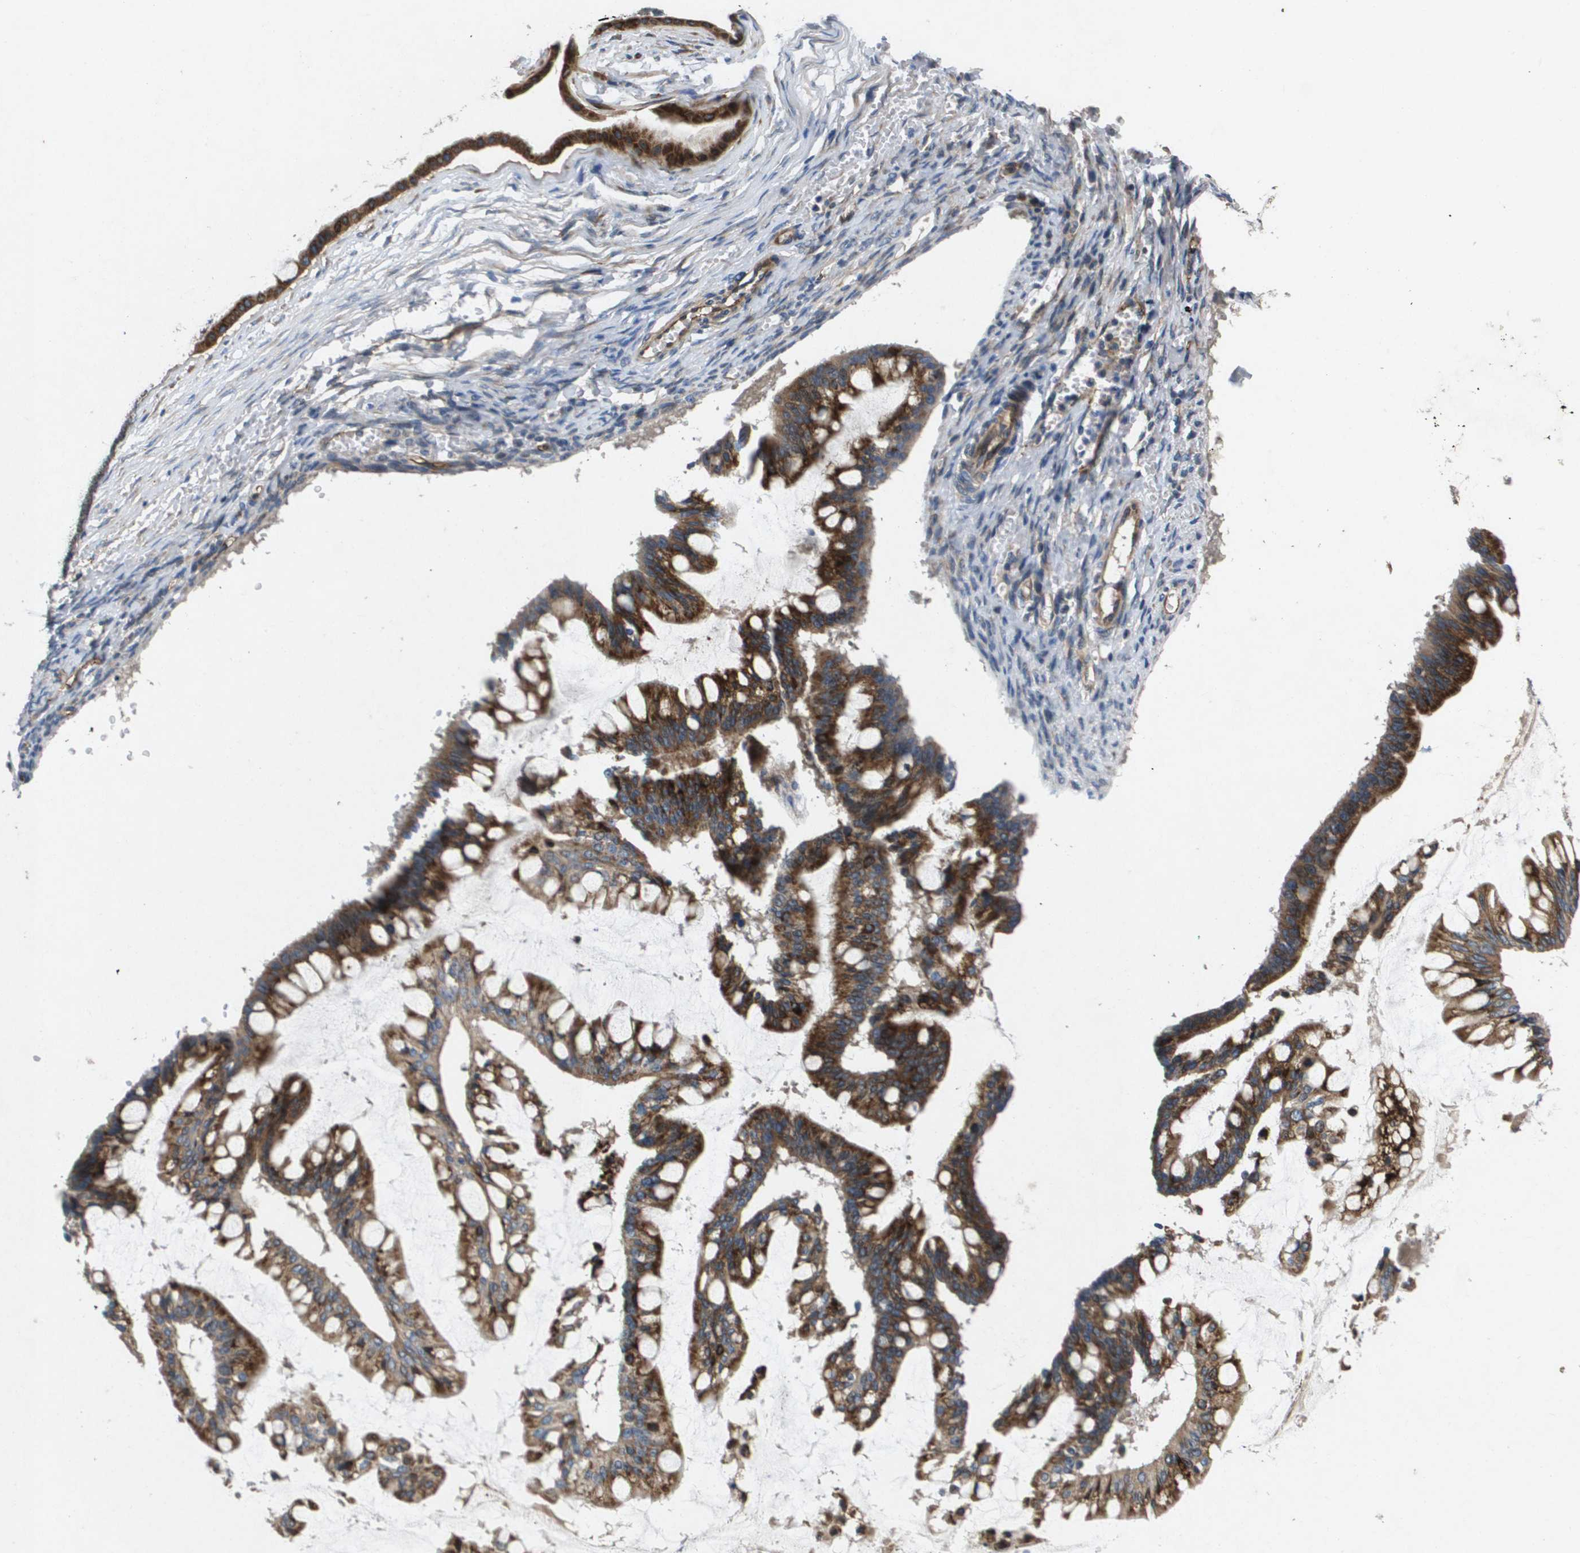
{"staining": {"intensity": "strong", "quantity": "25%-75%", "location": "cytoplasmic/membranous"}, "tissue": "ovarian cancer", "cell_type": "Tumor cells", "image_type": "cancer", "snomed": [{"axis": "morphology", "description": "Cystadenocarcinoma, mucinous, NOS"}, {"axis": "topography", "description": "Ovary"}], "caption": "Tumor cells display strong cytoplasmic/membranous positivity in approximately 25%-75% of cells in mucinous cystadenocarcinoma (ovarian). (DAB IHC with brightfield microscopy, high magnification).", "gene": "ENTPD2", "patient": {"sex": "female", "age": 73}}